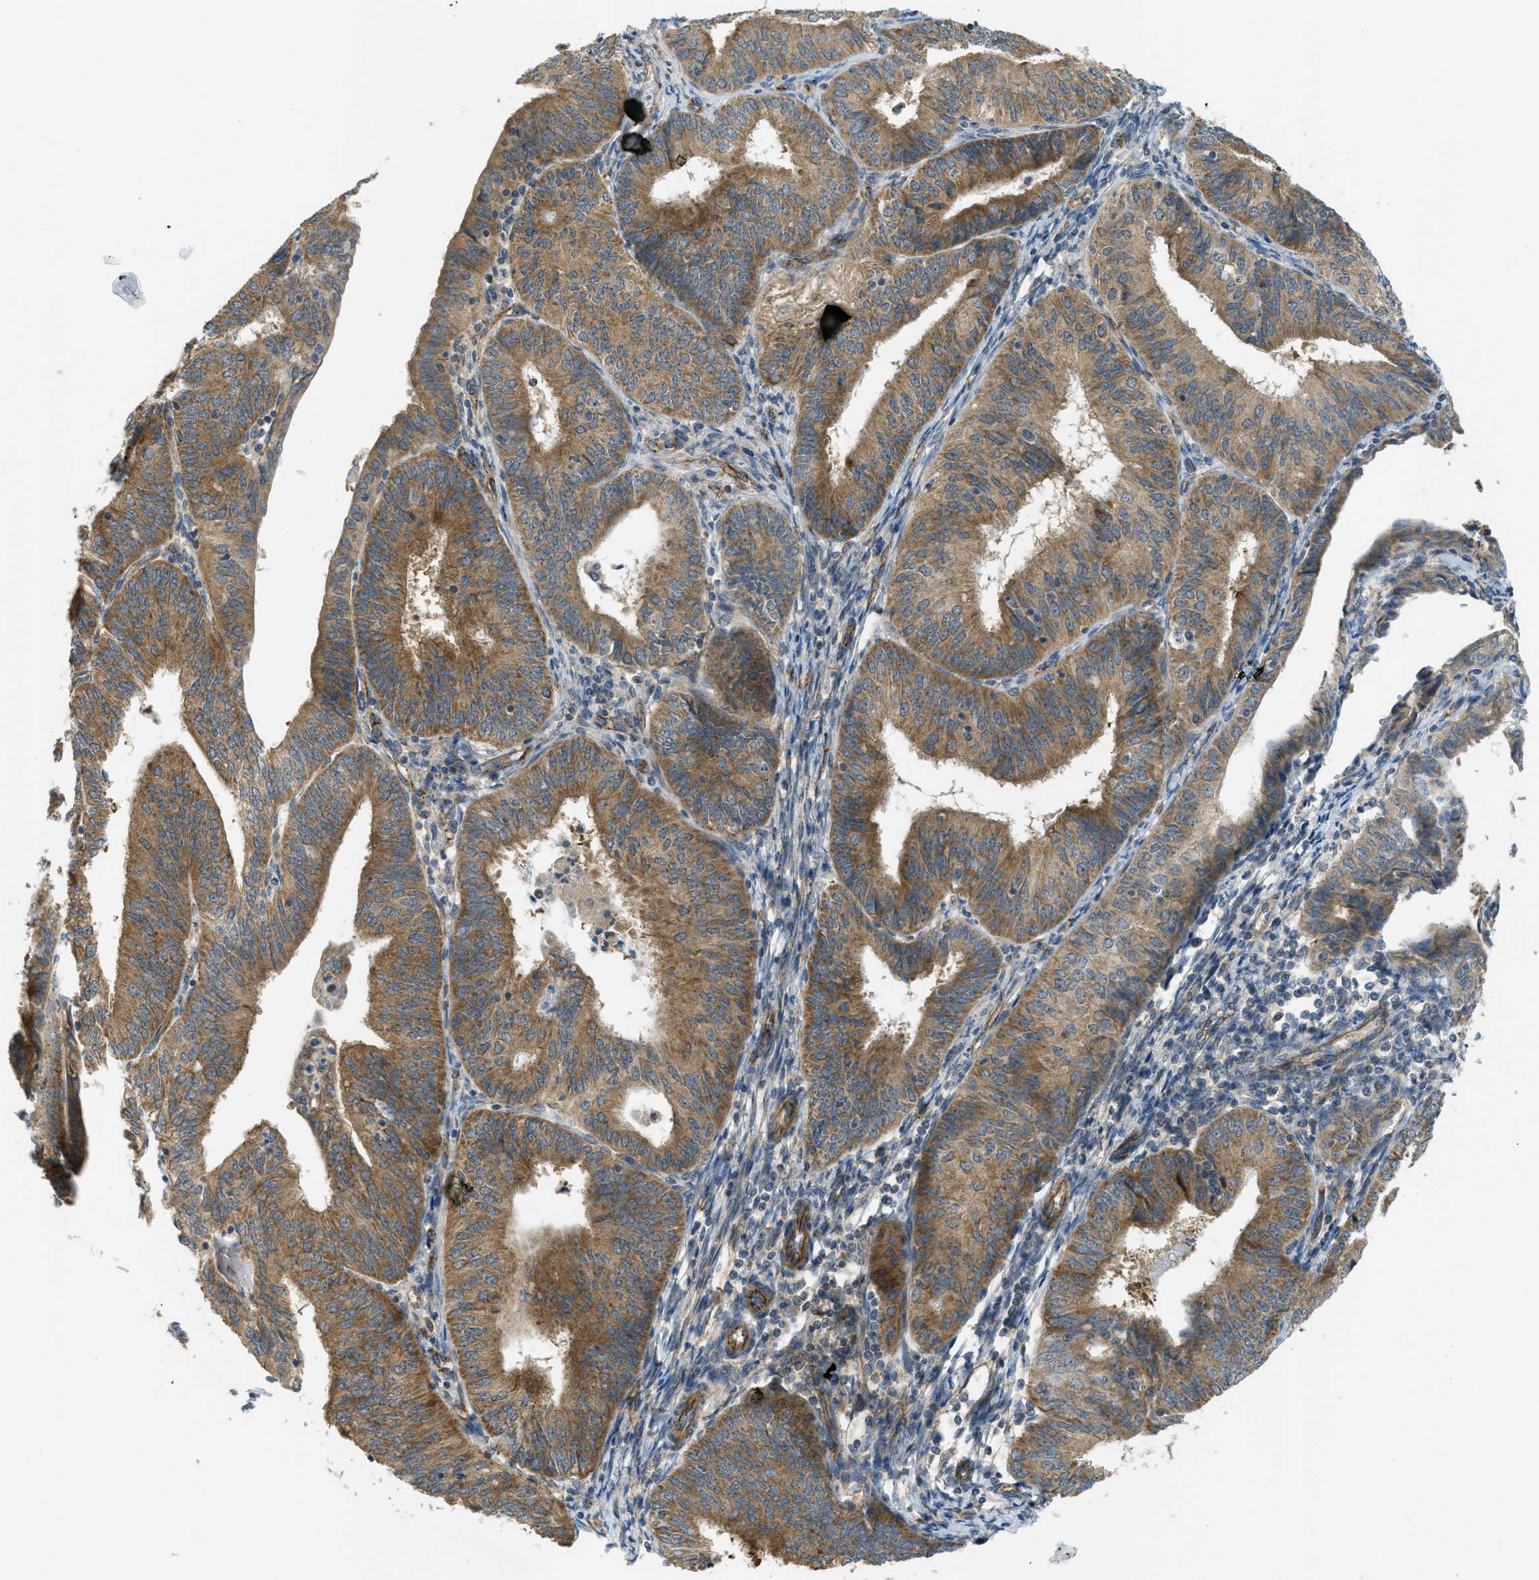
{"staining": {"intensity": "moderate", "quantity": ">75%", "location": "cytoplasmic/membranous"}, "tissue": "endometrial cancer", "cell_type": "Tumor cells", "image_type": "cancer", "snomed": [{"axis": "morphology", "description": "Adenocarcinoma, NOS"}, {"axis": "topography", "description": "Endometrium"}], "caption": "A photomicrograph of endometrial cancer (adenocarcinoma) stained for a protein demonstrates moderate cytoplasmic/membranous brown staining in tumor cells.", "gene": "JCAD", "patient": {"sex": "female", "age": 58}}